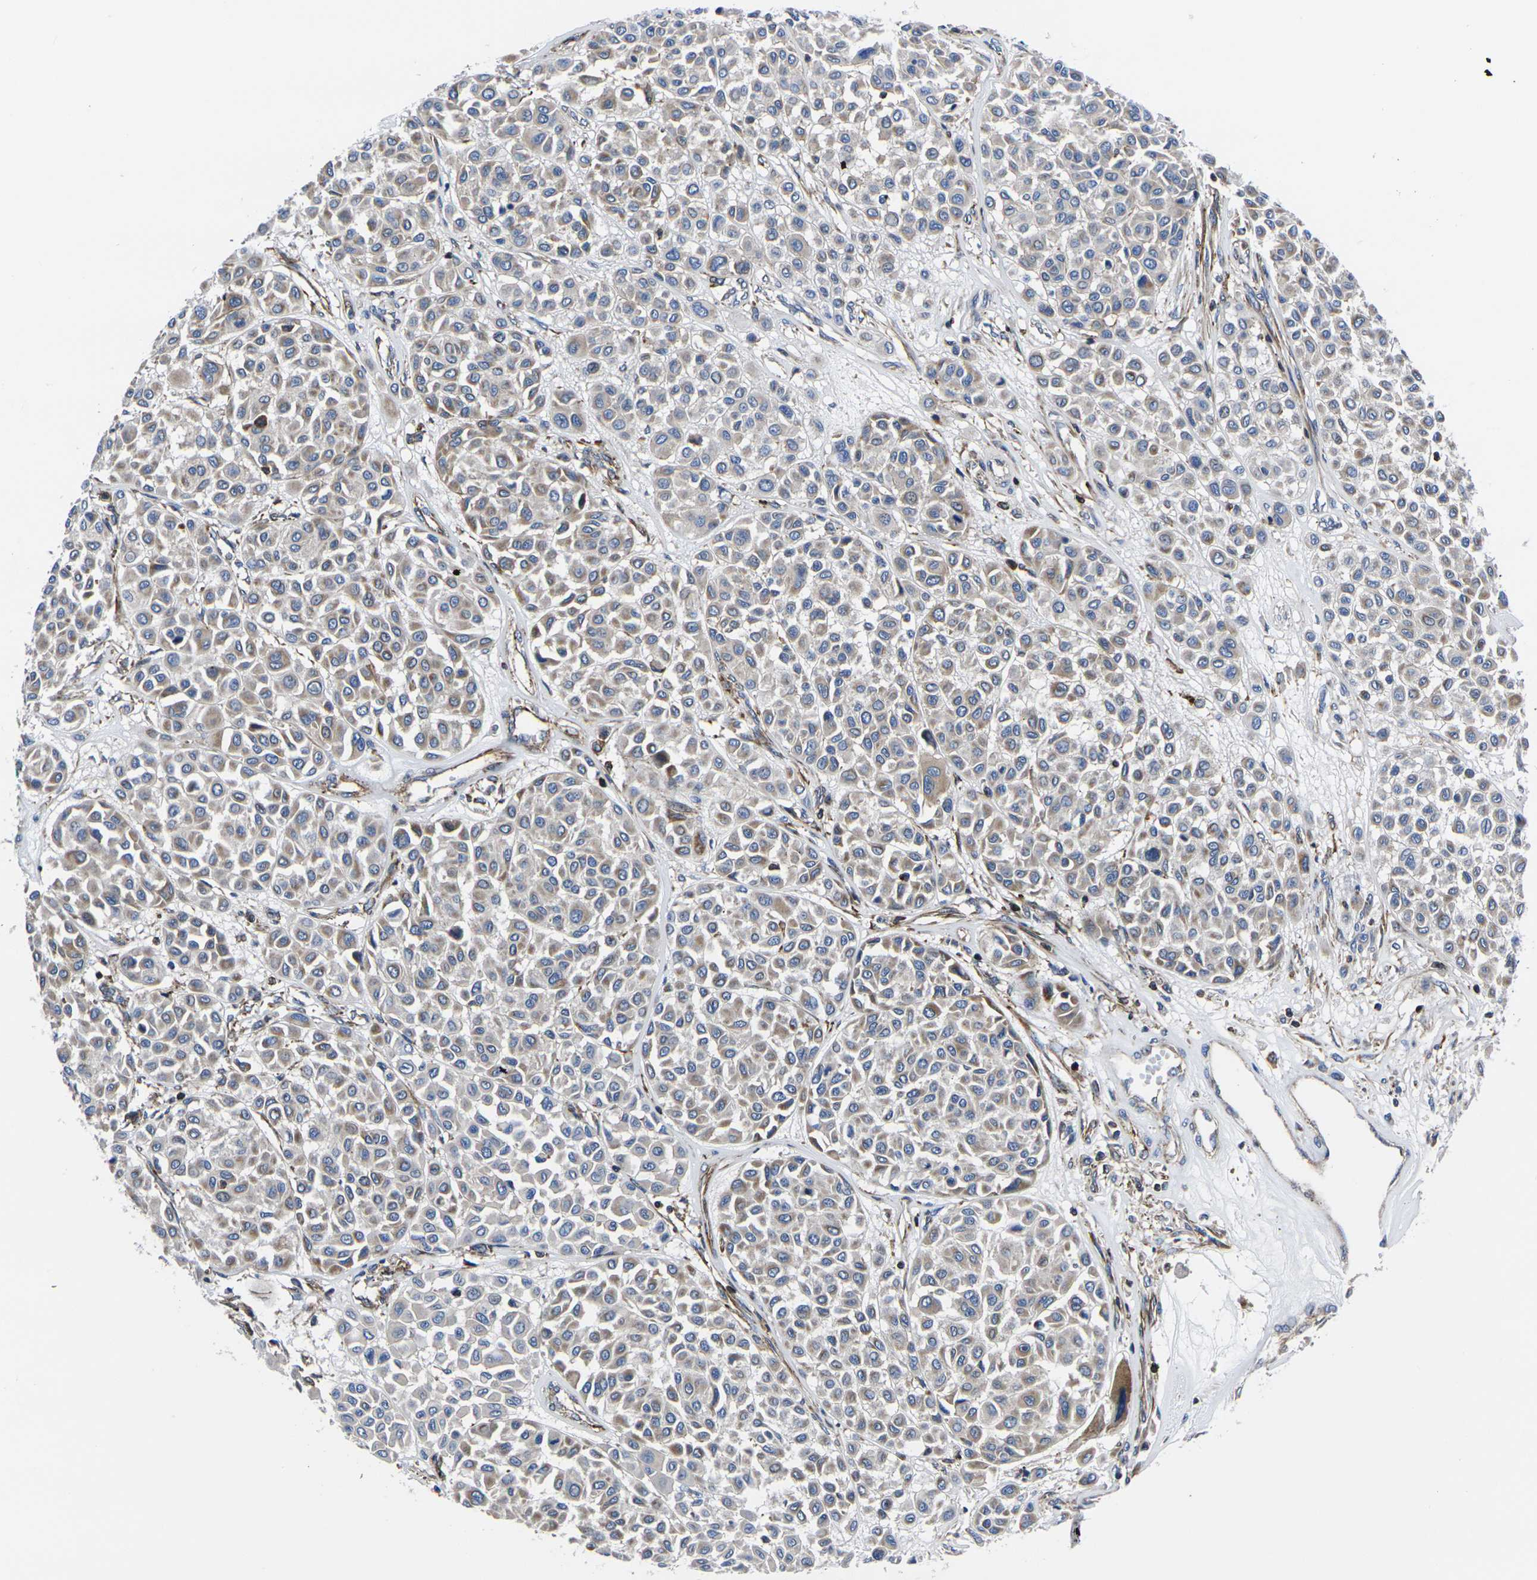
{"staining": {"intensity": "weak", "quantity": "25%-75%", "location": "cytoplasmic/membranous"}, "tissue": "melanoma", "cell_type": "Tumor cells", "image_type": "cancer", "snomed": [{"axis": "morphology", "description": "Malignant melanoma, Metastatic site"}, {"axis": "topography", "description": "Soft tissue"}], "caption": "Protein staining reveals weak cytoplasmic/membranous positivity in approximately 25%-75% of tumor cells in malignant melanoma (metastatic site).", "gene": "GPR4", "patient": {"sex": "male", "age": 41}}